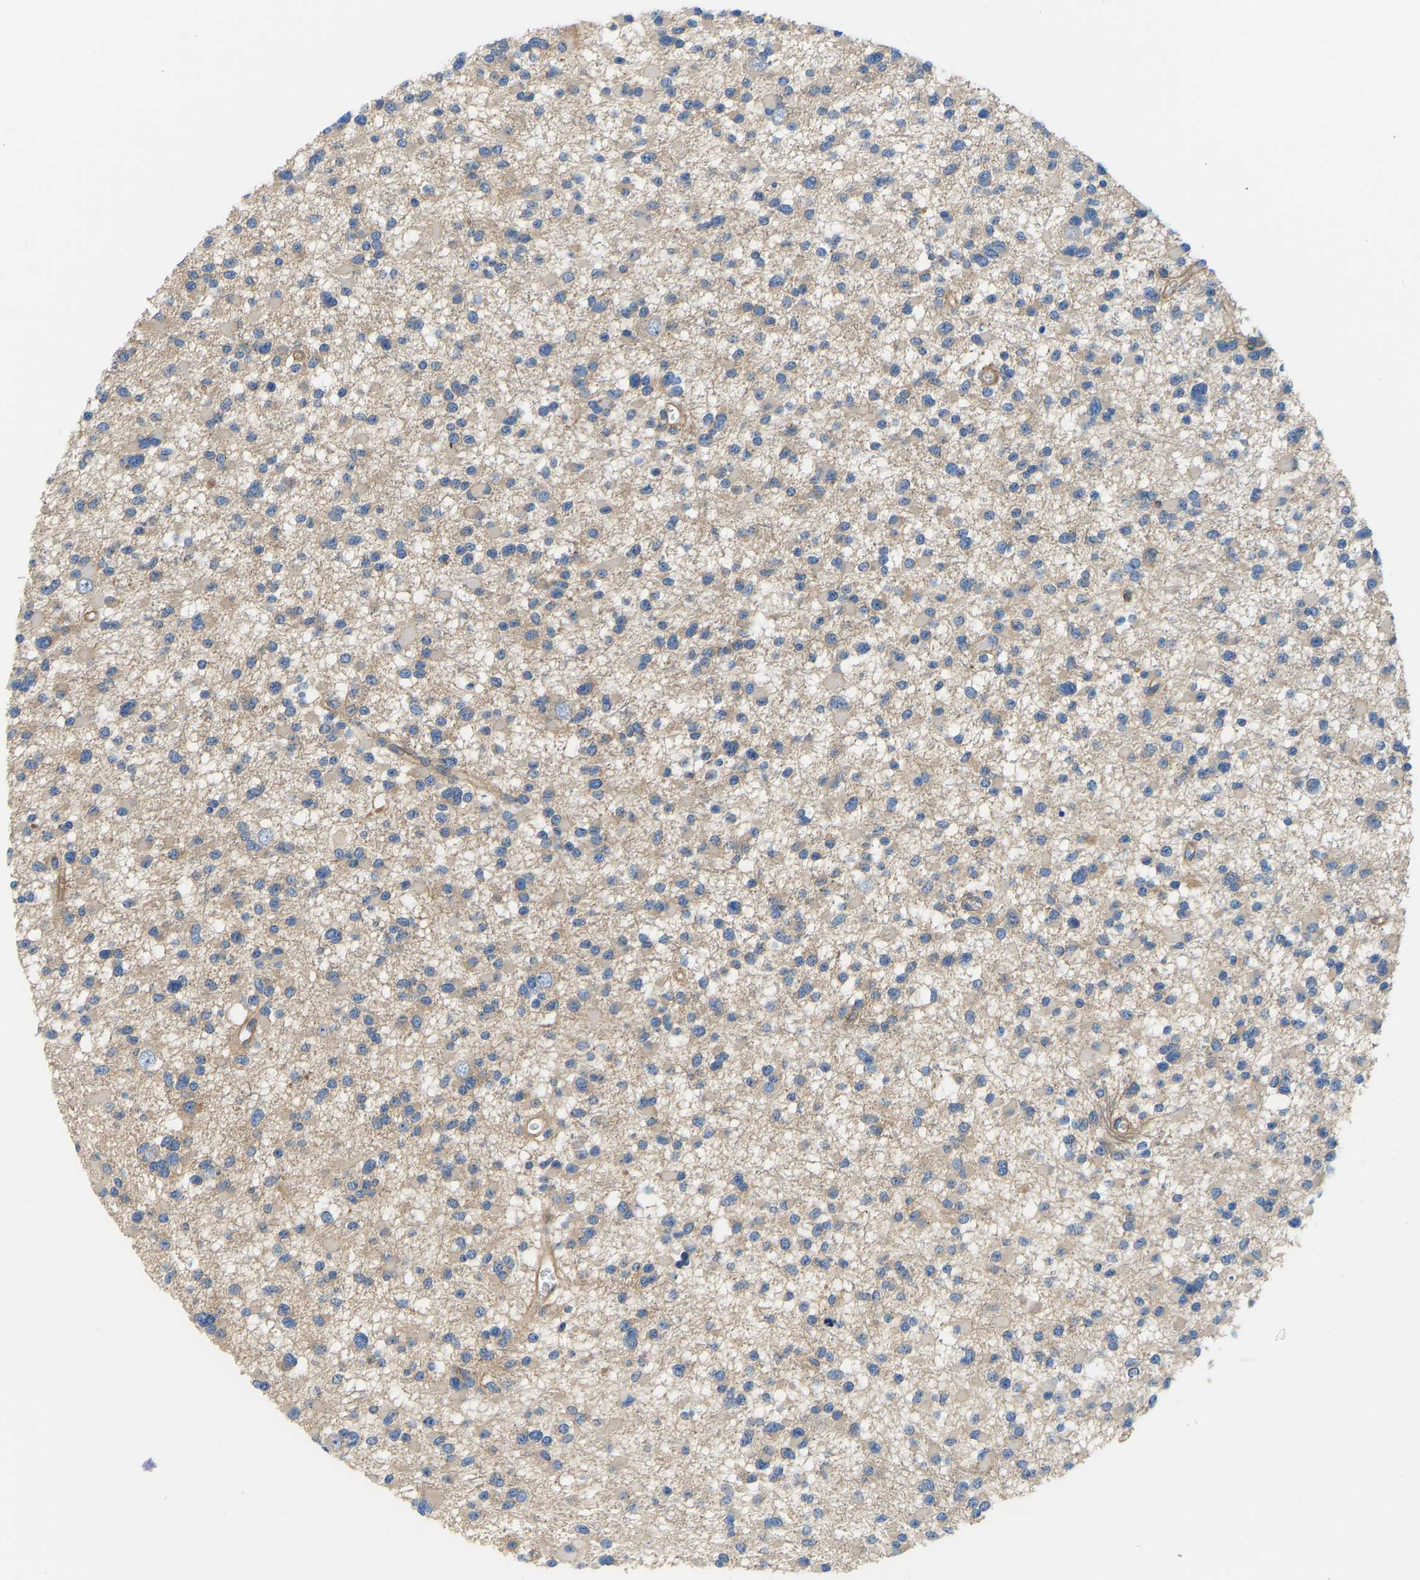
{"staining": {"intensity": "weak", "quantity": "25%-75%", "location": "cytoplasmic/membranous"}, "tissue": "glioma", "cell_type": "Tumor cells", "image_type": "cancer", "snomed": [{"axis": "morphology", "description": "Glioma, malignant, Low grade"}, {"axis": "topography", "description": "Brain"}], "caption": "A low amount of weak cytoplasmic/membranous staining is identified in about 25%-75% of tumor cells in malignant low-grade glioma tissue.", "gene": "CHAD", "patient": {"sex": "female", "age": 22}}